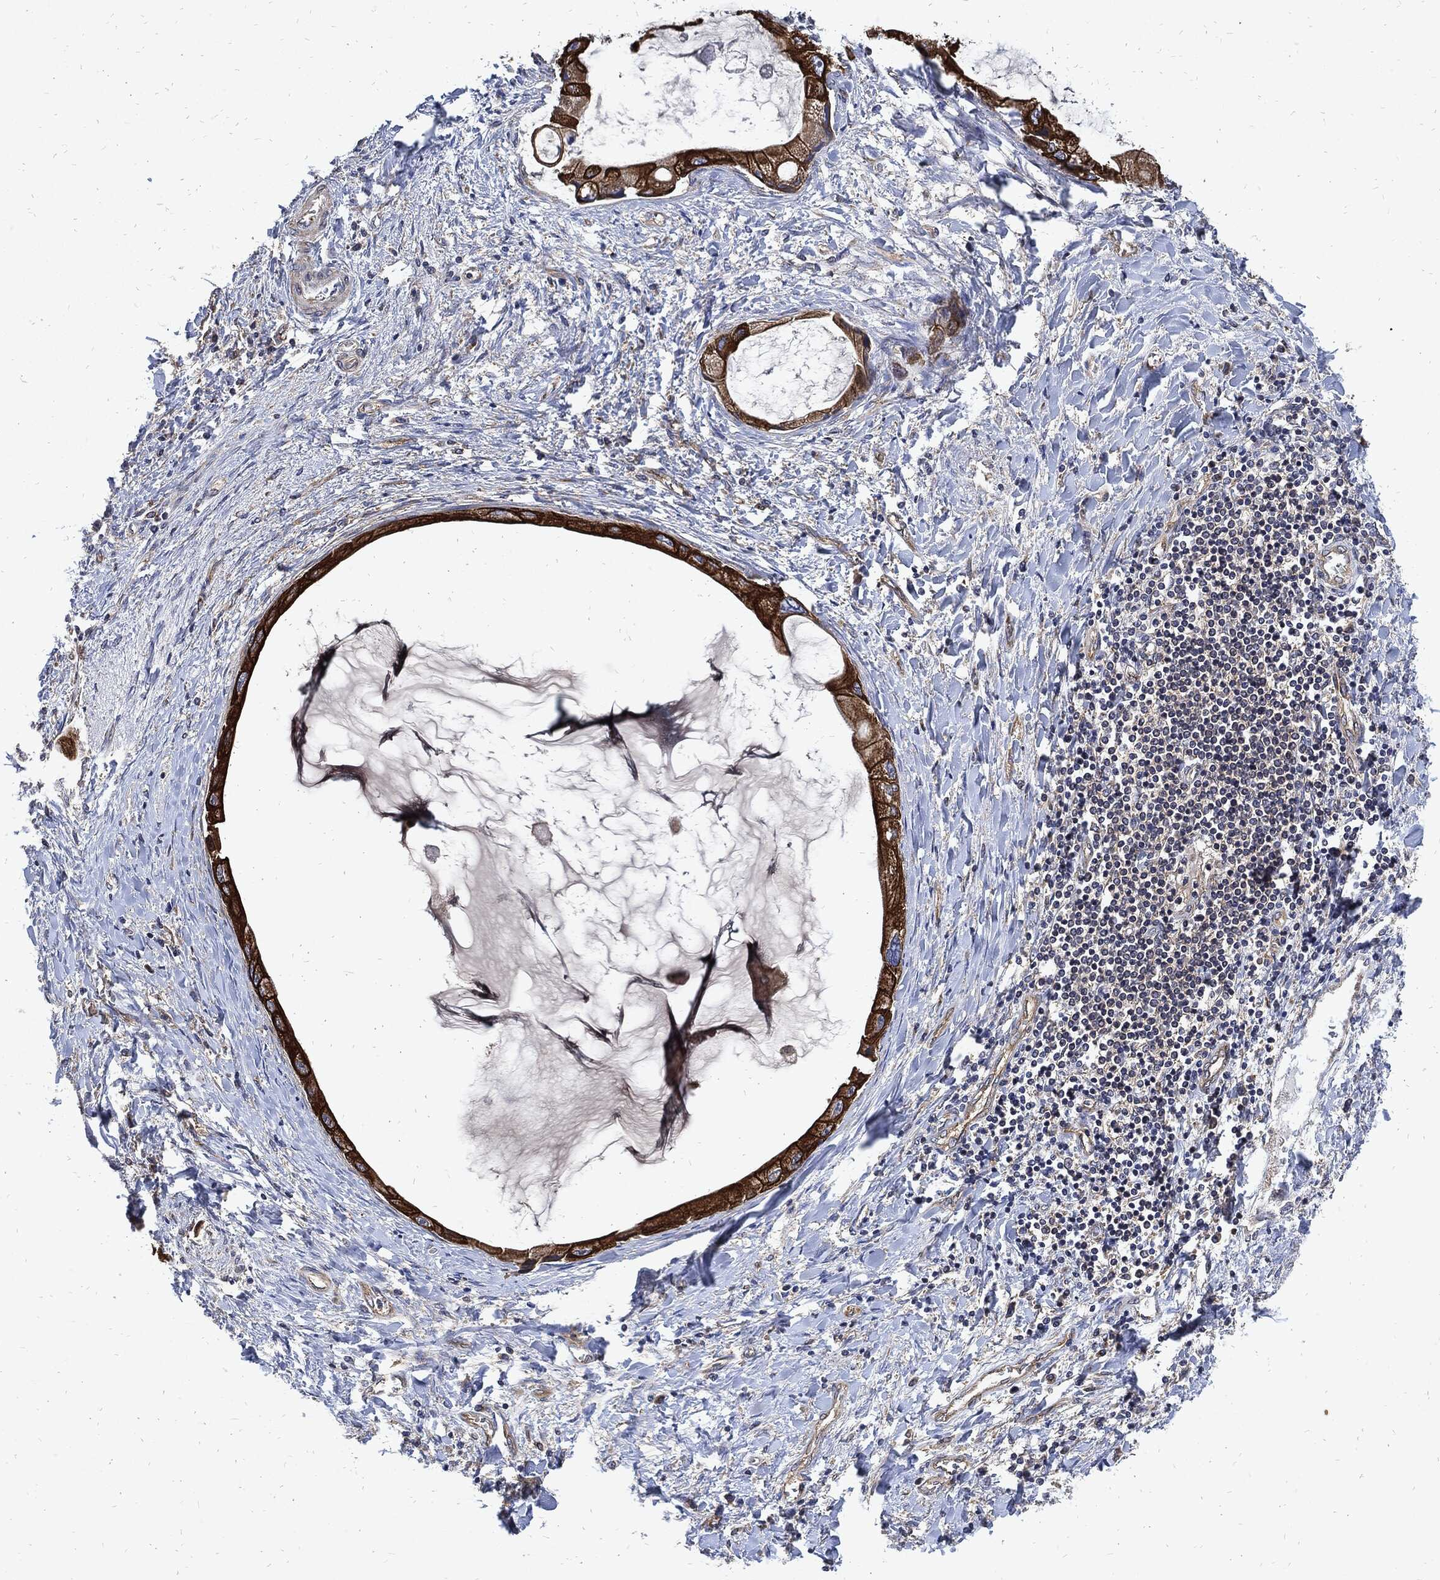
{"staining": {"intensity": "strong", "quantity": ">75%", "location": "cytoplasmic/membranous"}, "tissue": "liver cancer", "cell_type": "Tumor cells", "image_type": "cancer", "snomed": [{"axis": "morphology", "description": "Cholangiocarcinoma"}, {"axis": "topography", "description": "Liver"}], "caption": "Tumor cells display high levels of strong cytoplasmic/membranous positivity in approximately >75% of cells in liver cancer (cholangiocarcinoma).", "gene": "DCTN1", "patient": {"sex": "male", "age": 50}}